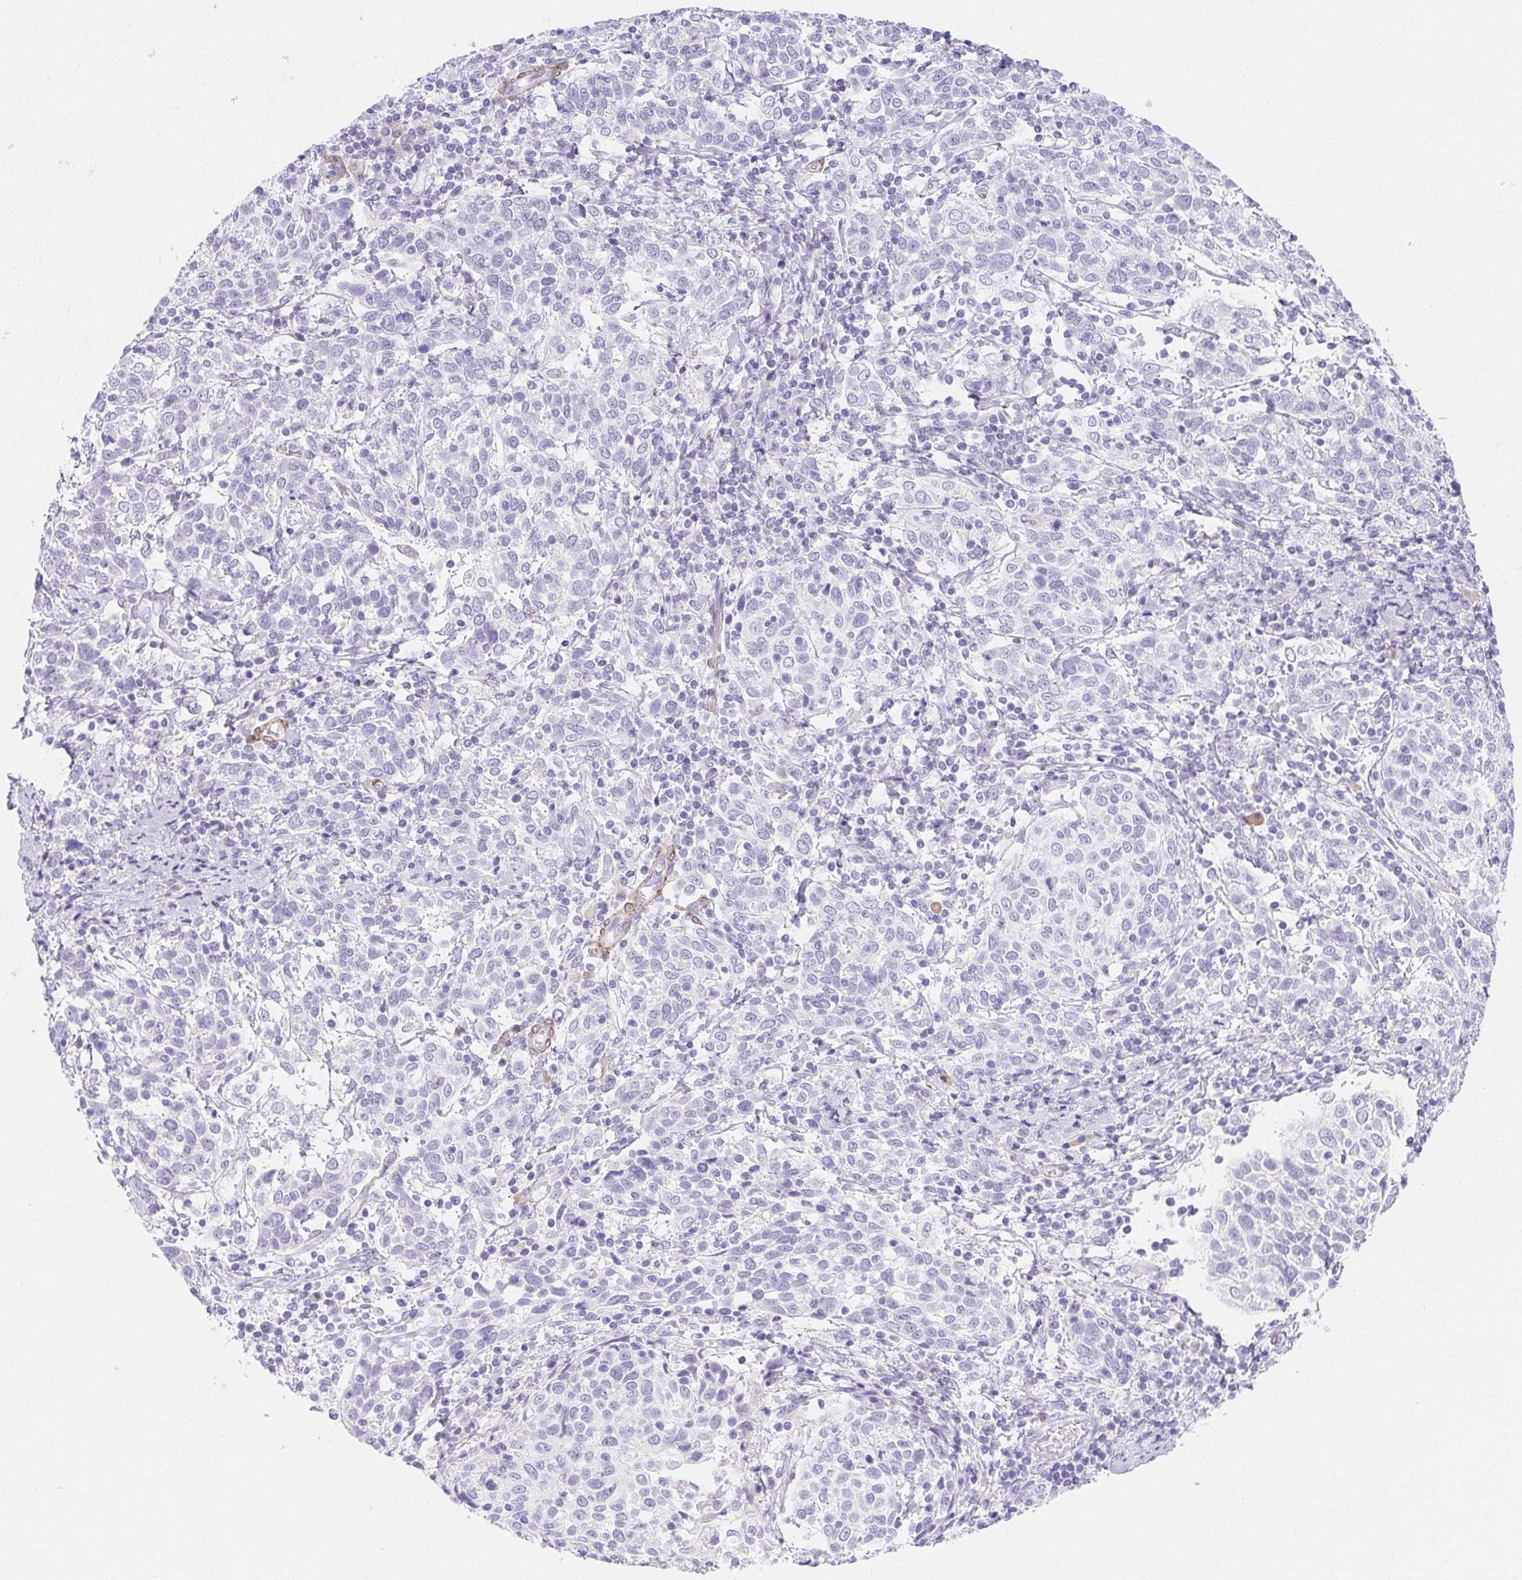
{"staining": {"intensity": "negative", "quantity": "none", "location": "none"}, "tissue": "cervical cancer", "cell_type": "Tumor cells", "image_type": "cancer", "snomed": [{"axis": "morphology", "description": "Squamous cell carcinoma, NOS"}, {"axis": "topography", "description": "Cervix"}], "caption": "A photomicrograph of human cervical cancer (squamous cell carcinoma) is negative for staining in tumor cells.", "gene": "HRC", "patient": {"sex": "female", "age": 61}}